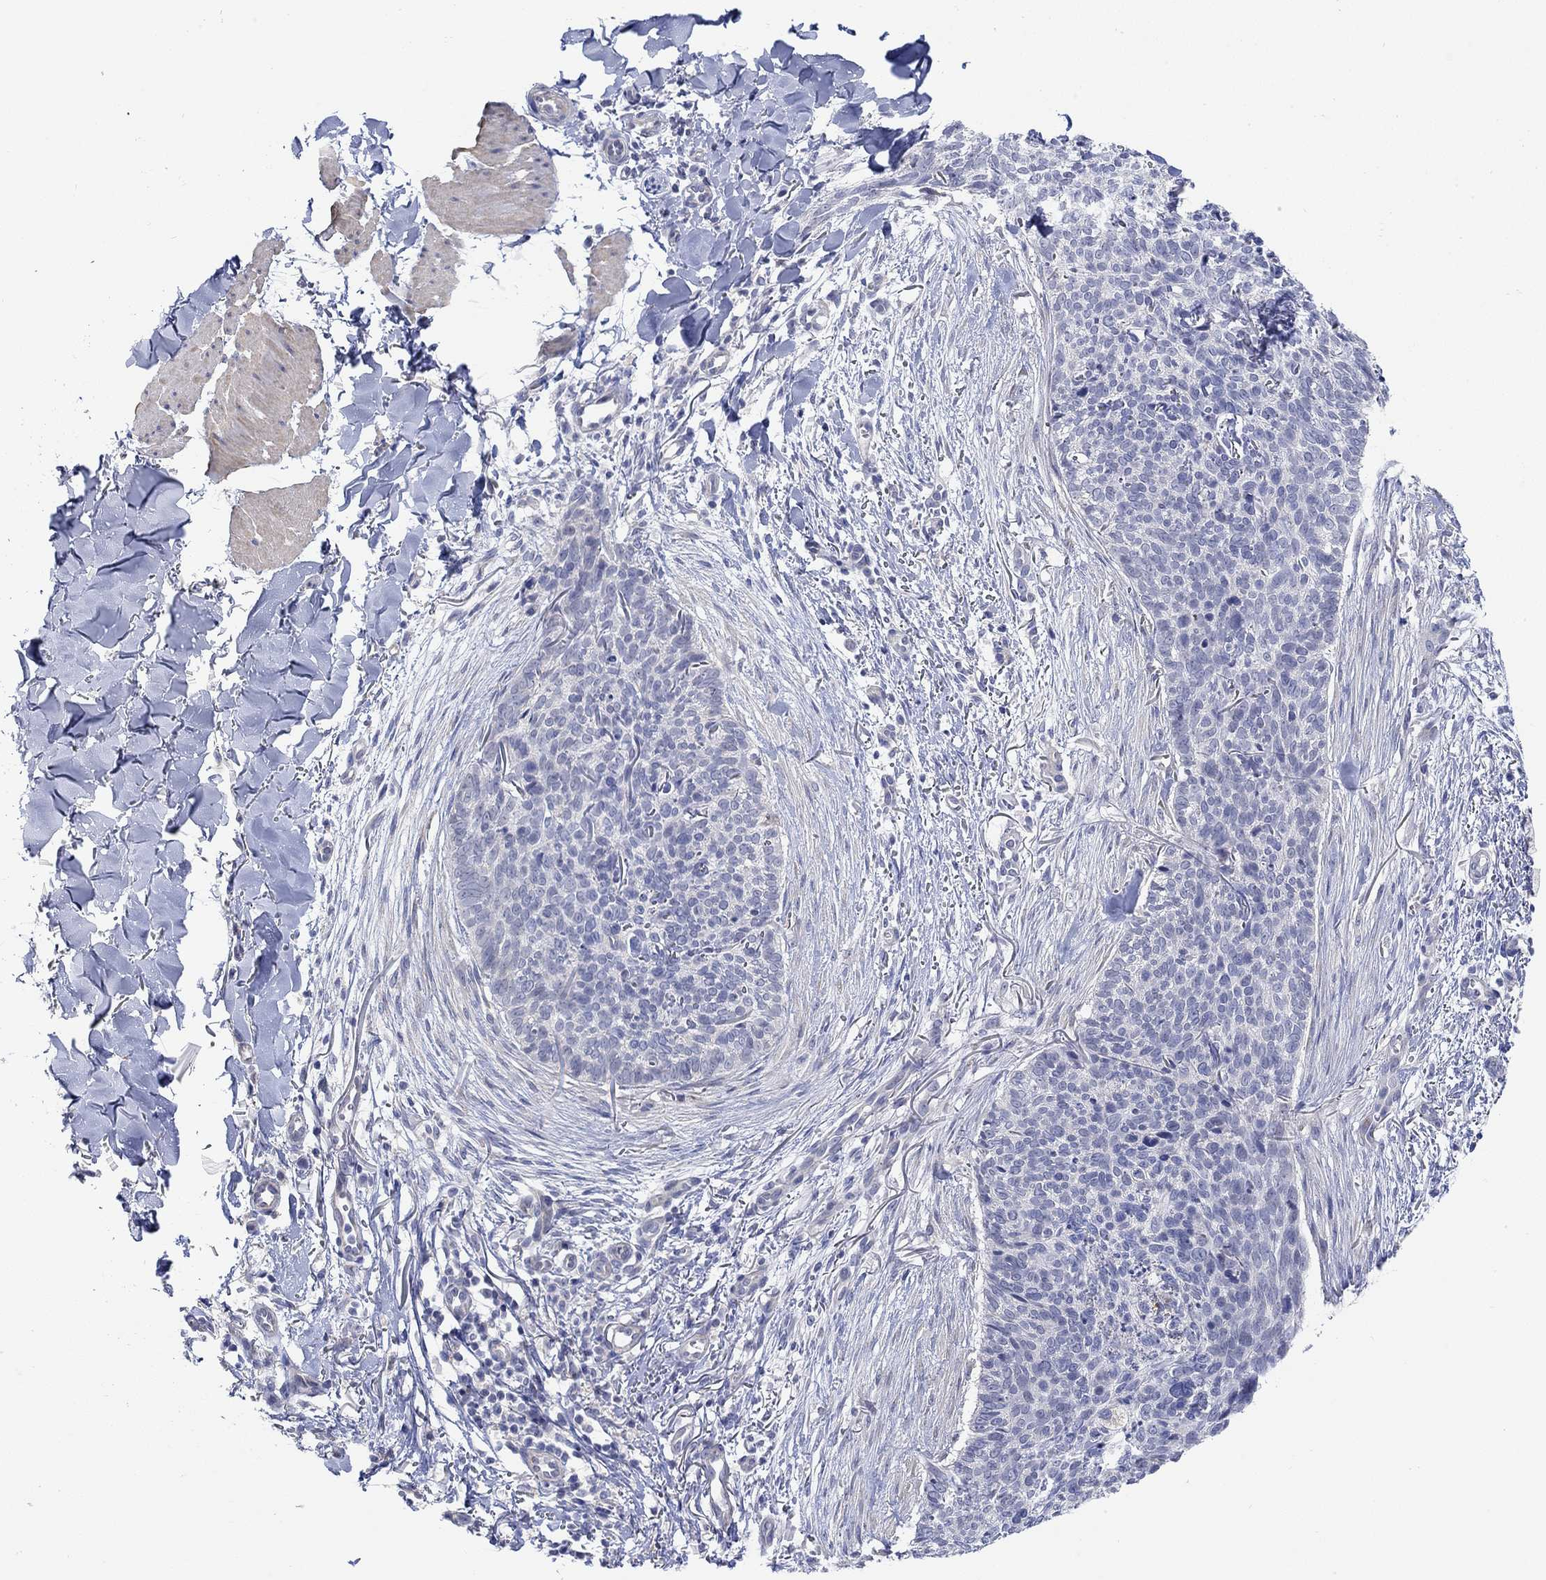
{"staining": {"intensity": "negative", "quantity": "none", "location": "none"}, "tissue": "skin cancer", "cell_type": "Tumor cells", "image_type": "cancer", "snomed": [{"axis": "morphology", "description": "Basal cell carcinoma"}, {"axis": "topography", "description": "Skin"}], "caption": "Tumor cells are negative for protein expression in human skin basal cell carcinoma.", "gene": "KRT222", "patient": {"sex": "male", "age": 64}}